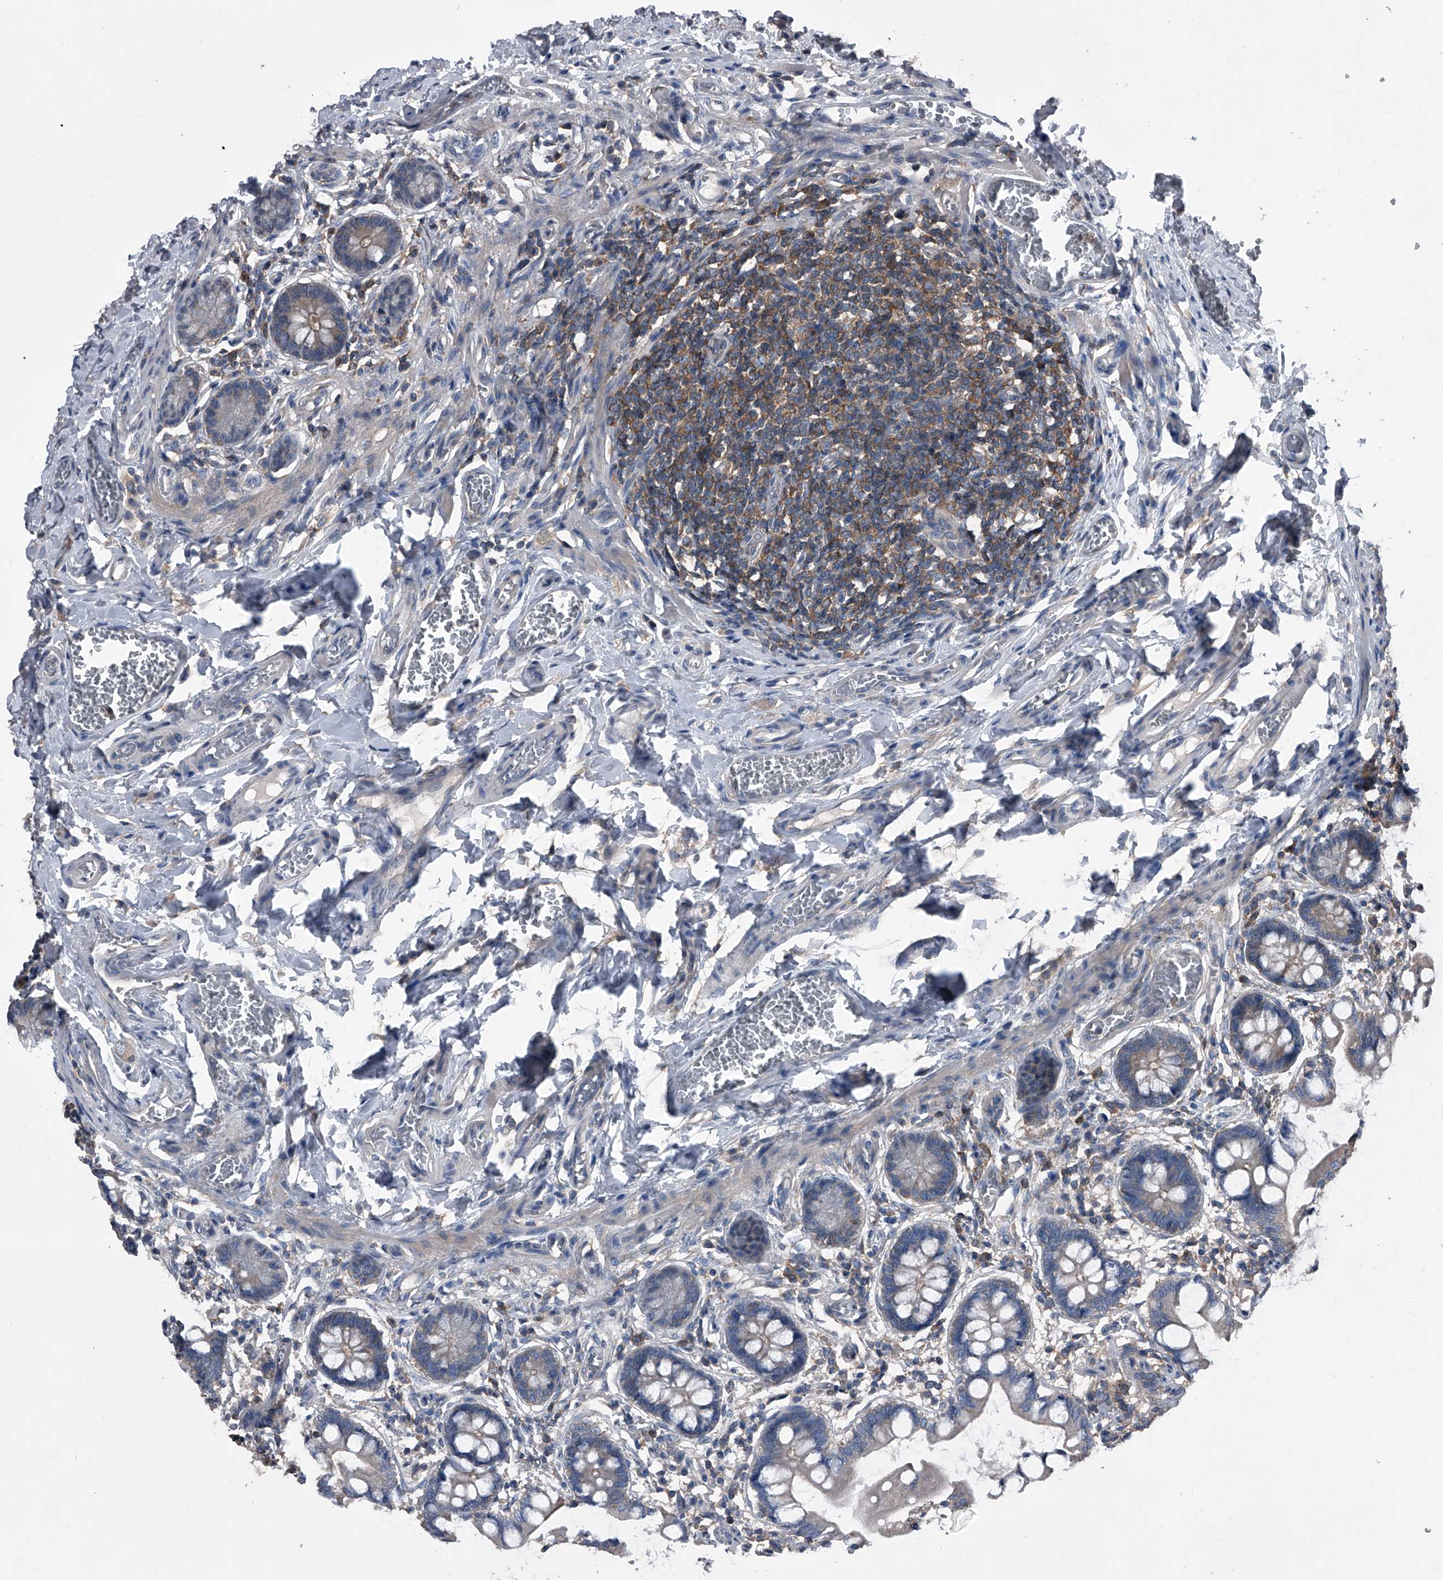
{"staining": {"intensity": "weak", "quantity": "<25%", "location": "cytoplasmic/membranous"}, "tissue": "small intestine", "cell_type": "Glandular cells", "image_type": "normal", "snomed": [{"axis": "morphology", "description": "Normal tissue, NOS"}, {"axis": "topography", "description": "Small intestine"}], "caption": "Immunohistochemistry histopathology image of unremarkable small intestine: small intestine stained with DAB (3,3'-diaminobenzidine) reveals no significant protein staining in glandular cells. Nuclei are stained in blue.", "gene": "PIP5K1A", "patient": {"sex": "male", "age": 52}}